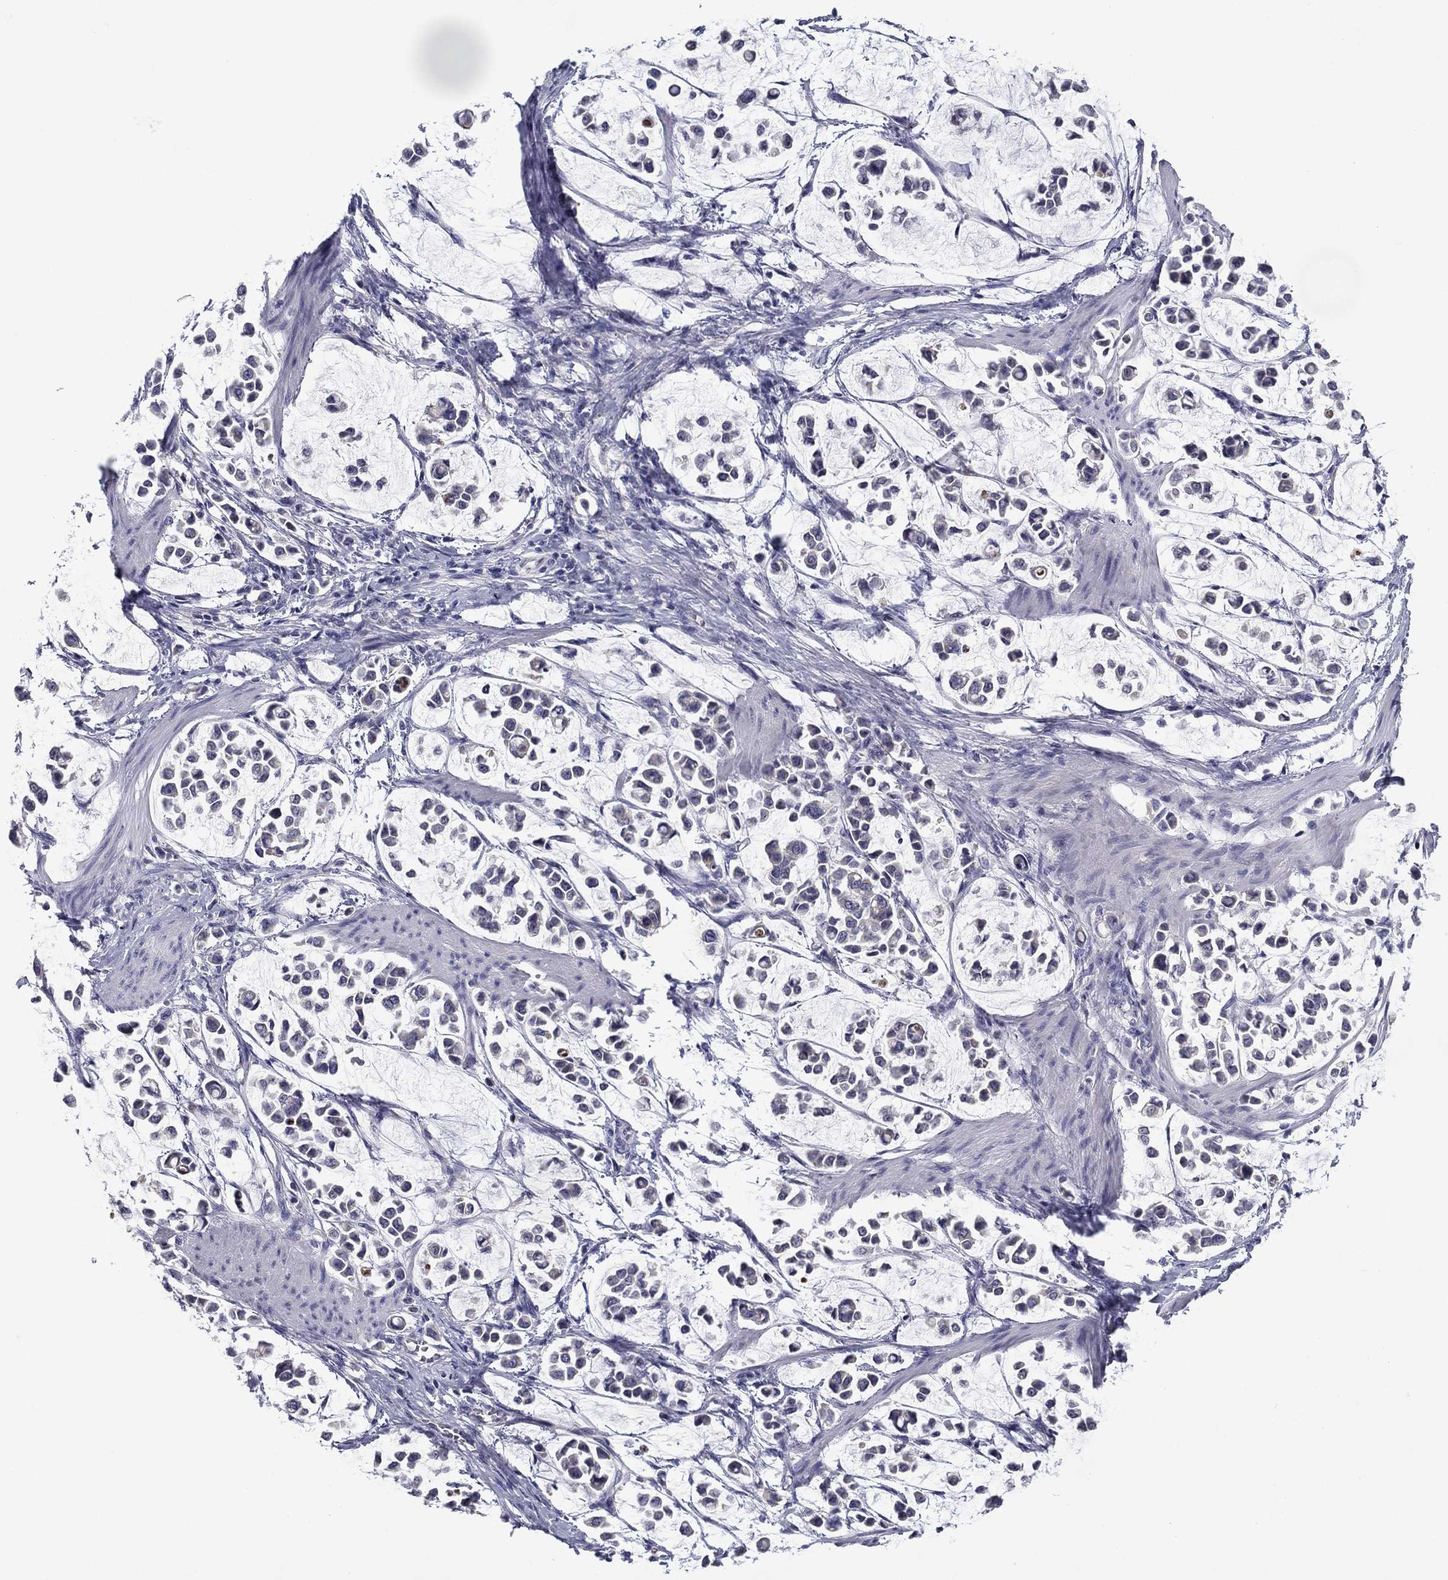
{"staining": {"intensity": "negative", "quantity": "none", "location": "none"}, "tissue": "stomach cancer", "cell_type": "Tumor cells", "image_type": "cancer", "snomed": [{"axis": "morphology", "description": "Adenocarcinoma, NOS"}, {"axis": "topography", "description": "Stomach"}], "caption": "IHC photomicrograph of stomach adenocarcinoma stained for a protein (brown), which demonstrates no staining in tumor cells. (DAB IHC visualized using brightfield microscopy, high magnification).", "gene": "SPATA7", "patient": {"sex": "male", "age": 82}}